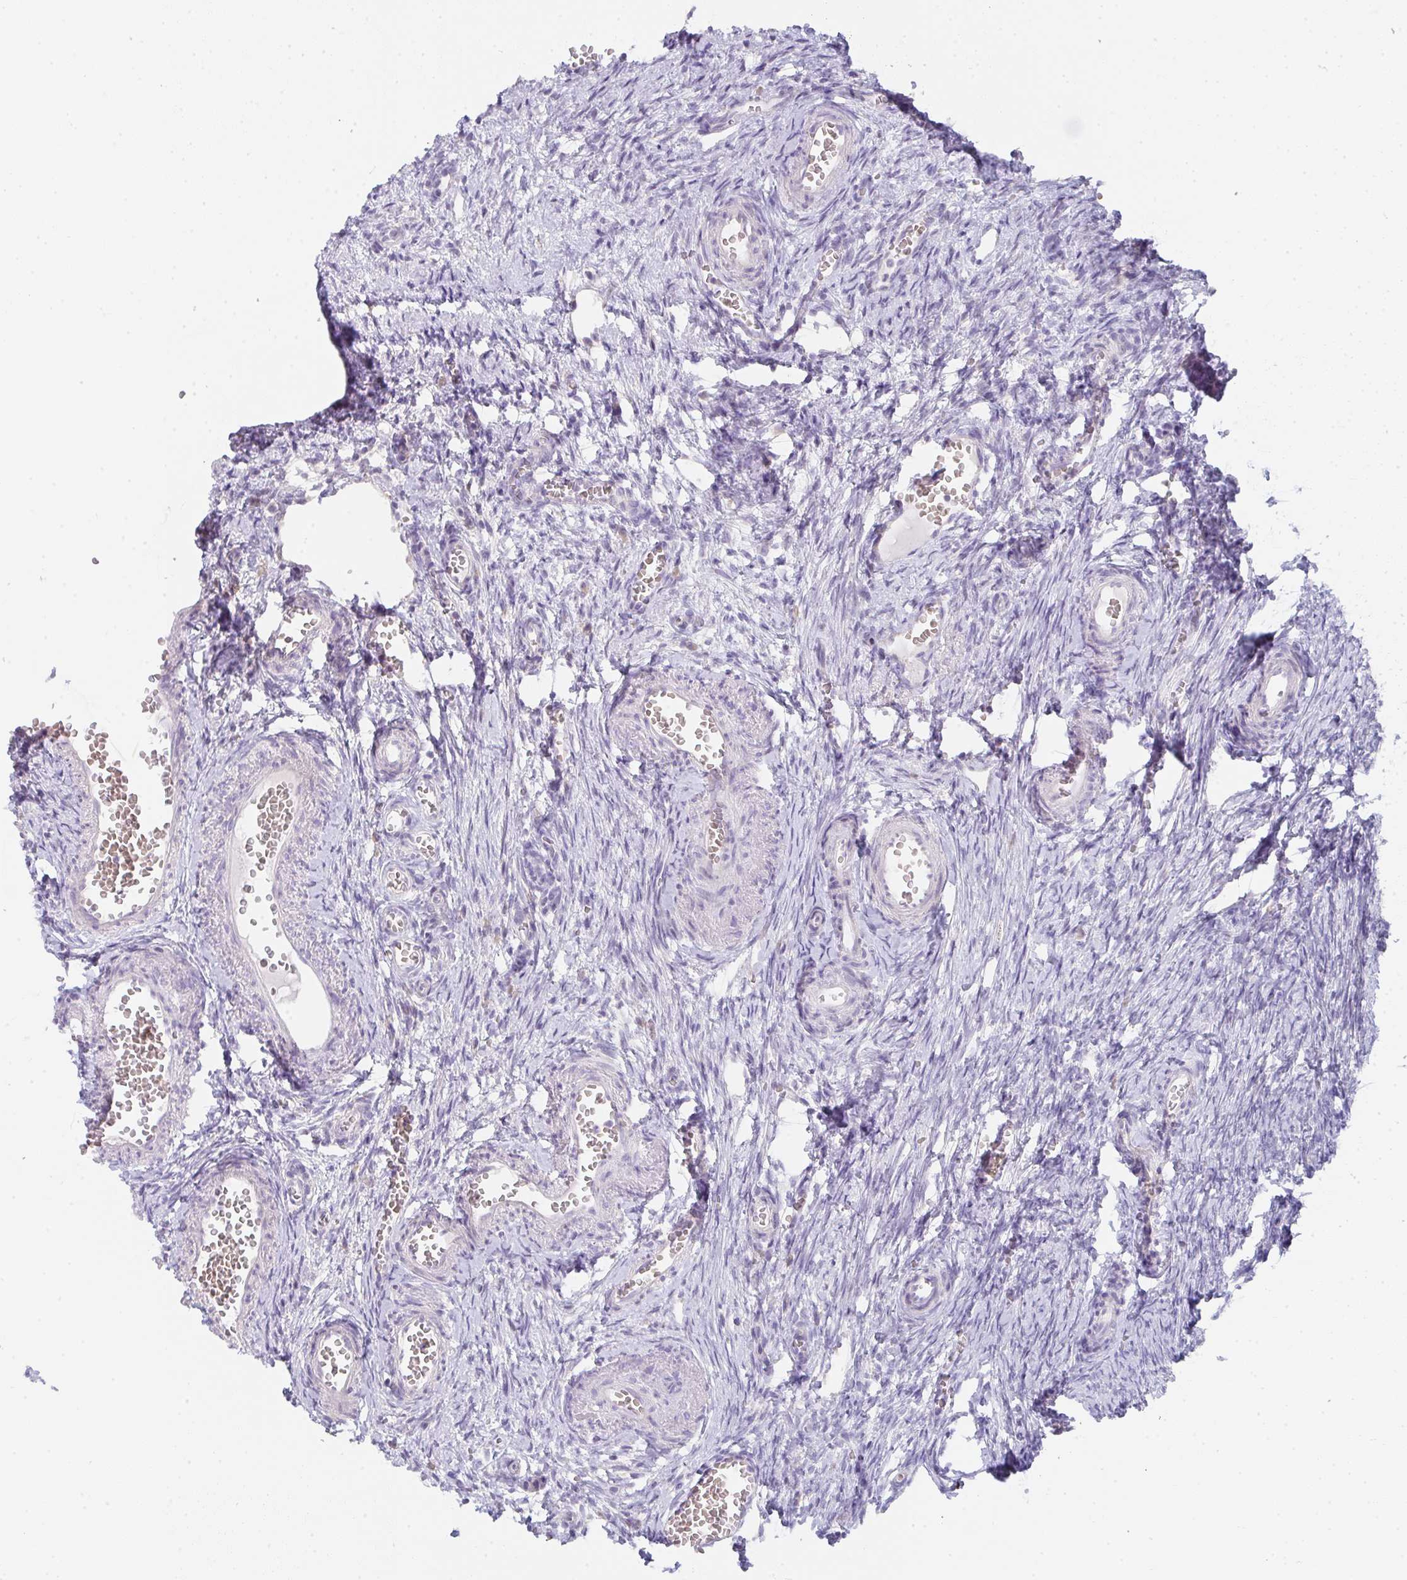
{"staining": {"intensity": "weak", "quantity": ">75%", "location": "cytoplasmic/membranous"}, "tissue": "ovary", "cell_type": "Follicle cells", "image_type": "normal", "snomed": [{"axis": "morphology", "description": "Normal tissue, NOS"}, {"axis": "topography", "description": "Ovary"}], "caption": "DAB immunohistochemical staining of benign human ovary exhibits weak cytoplasmic/membranous protein staining in approximately >75% of follicle cells. (Brightfield microscopy of DAB IHC at high magnification).", "gene": "CACNA1S", "patient": {"sex": "female", "age": 41}}